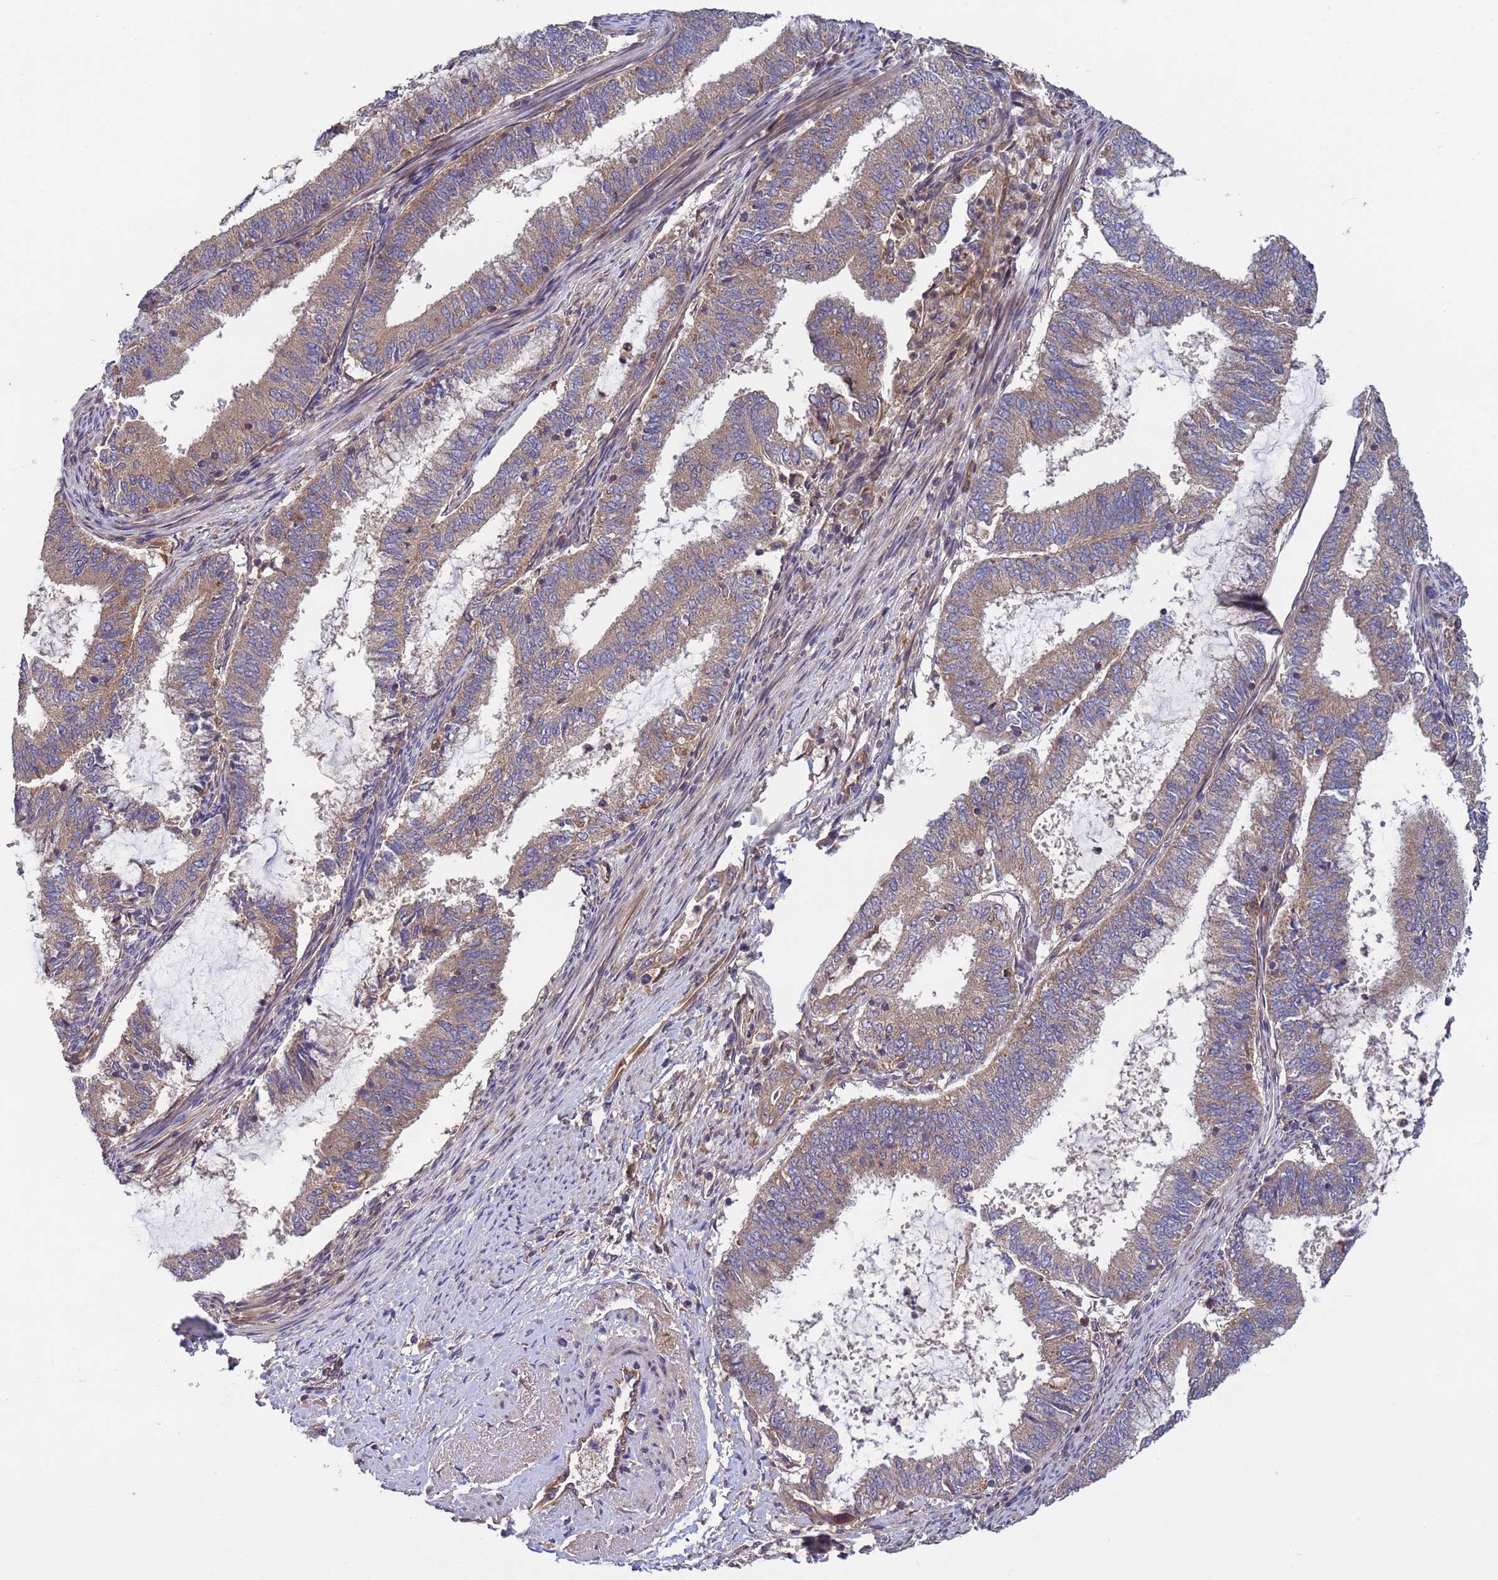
{"staining": {"intensity": "weak", "quantity": ">75%", "location": "cytoplasmic/membranous"}, "tissue": "endometrial cancer", "cell_type": "Tumor cells", "image_type": "cancer", "snomed": [{"axis": "morphology", "description": "Adenocarcinoma, NOS"}, {"axis": "topography", "description": "Endometrium"}], "caption": "About >75% of tumor cells in human endometrial adenocarcinoma show weak cytoplasmic/membranous protein staining as visualized by brown immunohistochemical staining.", "gene": "RAB10", "patient": {"sex": "female", "age": 51}}